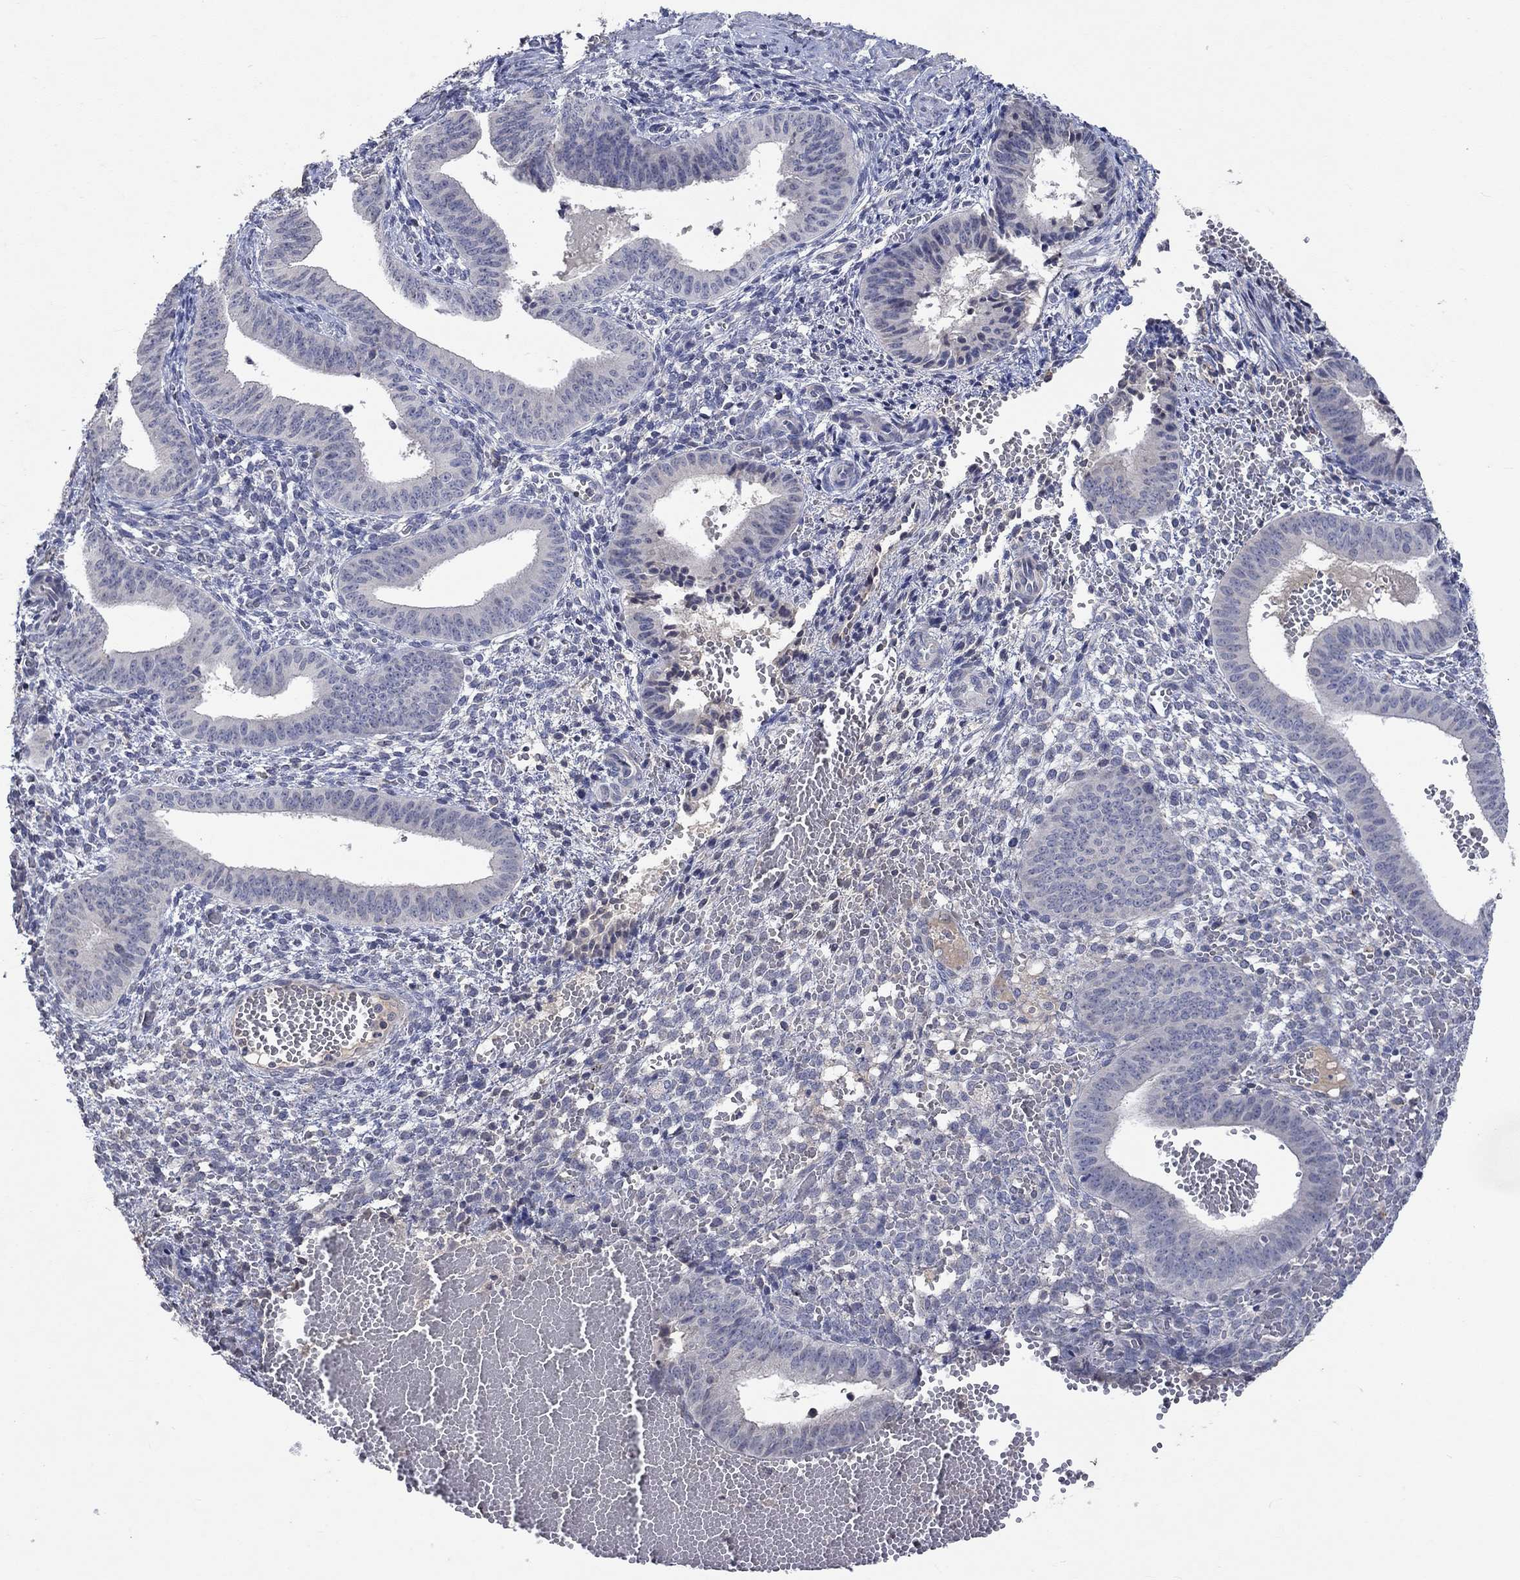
{"staining": {"intensity": "negative", "quantity": "none", "location": "none"}, "tissue": "endometrium", "cell_type": "Cells in endometrial stroma", "image_type": "normal", "snomed": [{"axis": "morphology", "description": "Normal tissue, NOS"}, {"axis": "topography", "description": "Endometrium"}], "caption": "Immunohistochemistry (IHC) of benign endometrium demonstrates no staining in cells in endometrial stroma.", "gene": "TMEM169", "patient": {"sex": "female", "age": 42}}